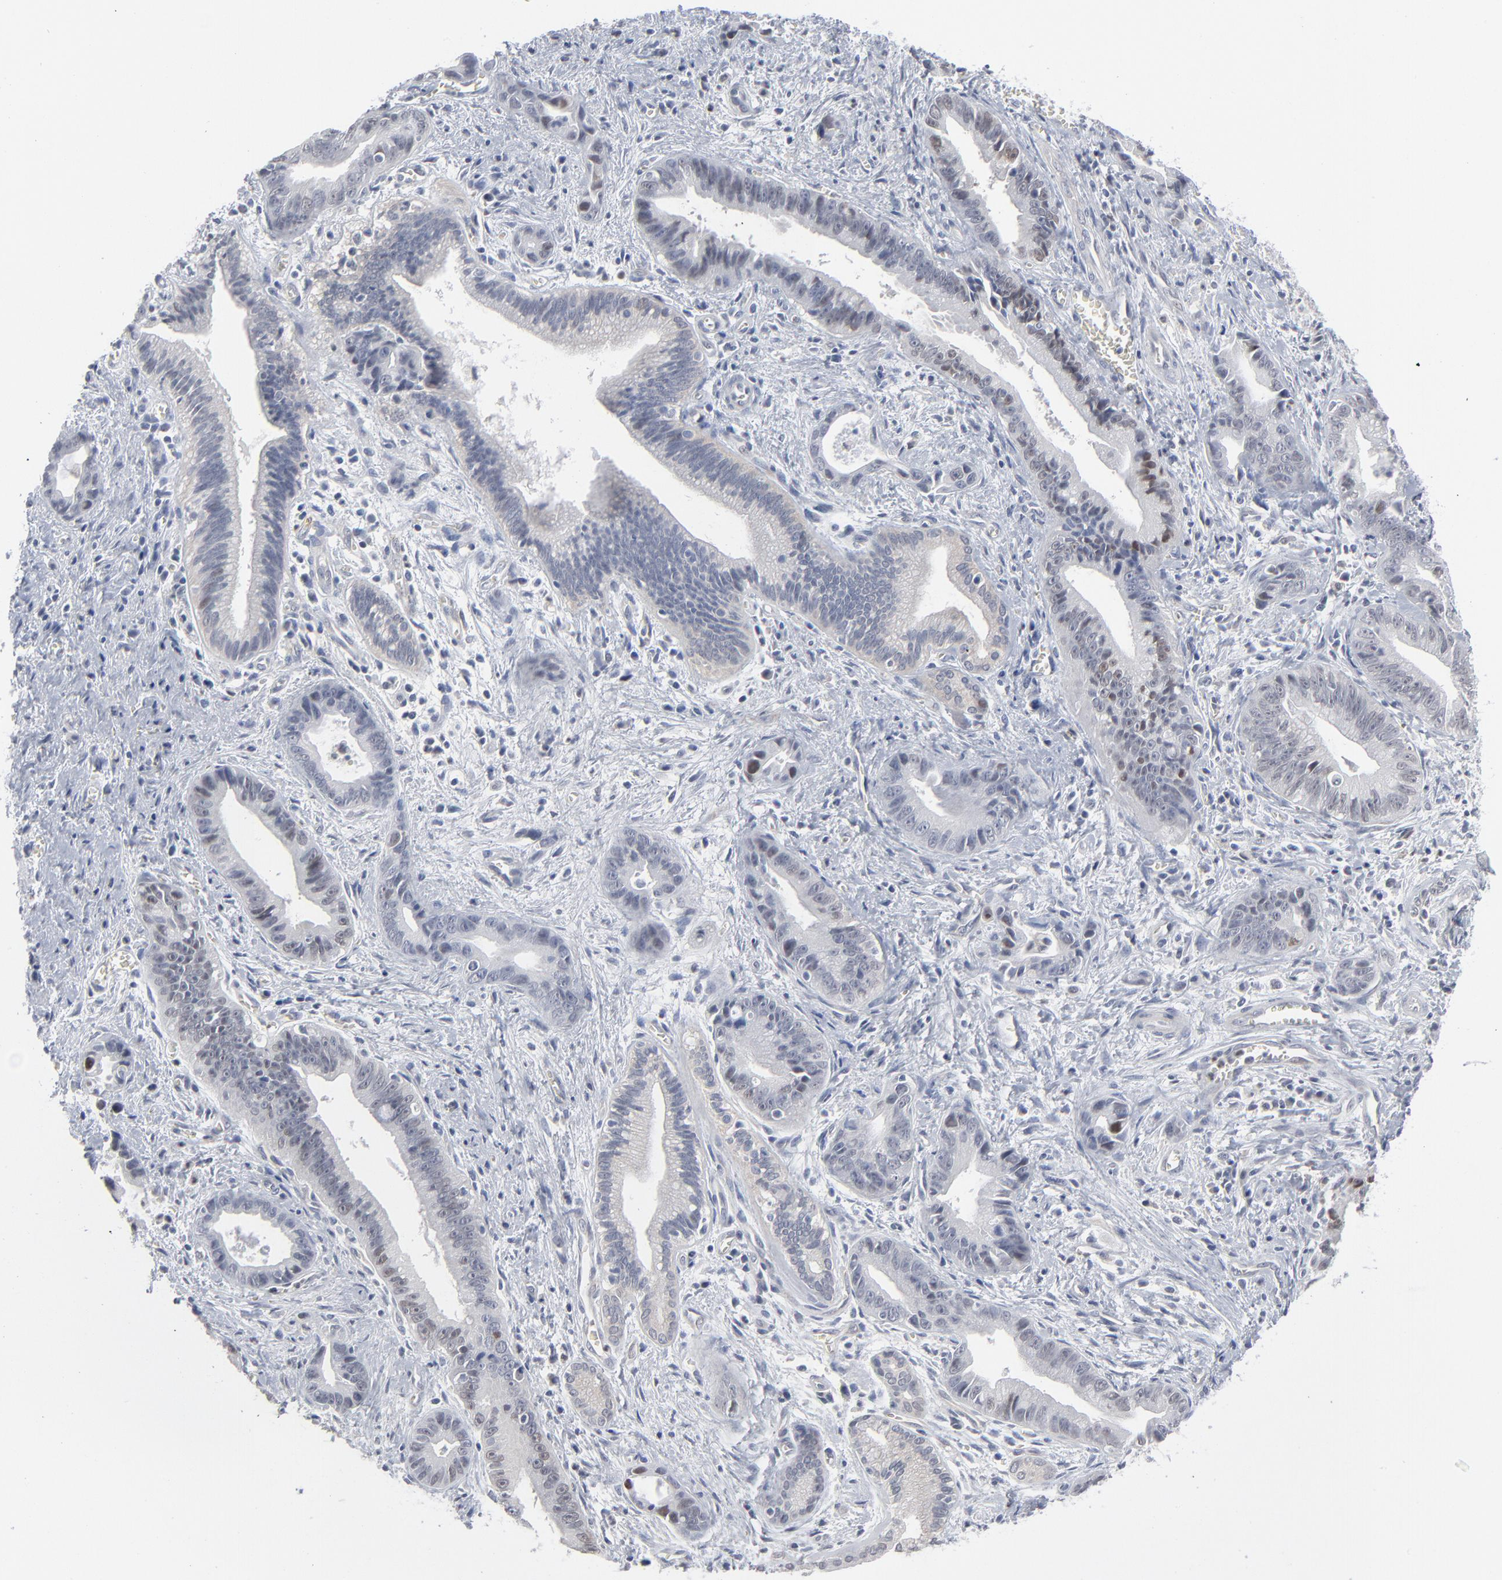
{"staining": {"intensity": "negative", "quantity": "none", "location": "none"}, "tissue": "liver cancer", "cell_type": "Tumor cells", "image_type": "cancer", "snomed": [{"axis": "morphology", "description": "Cholangiocarcinoma"}, {"axis": "topography", "description": "Liver"}], "caption": "The histopathology image demonstrates no significant positivity in tumor cells of cholangiocarcinoma (liver). (DAB immunohistochemistry visualized using brightfield microscopy, high magnification).", "gene": "FOXN2", "patient": {"sex": "female", "age": 55}}